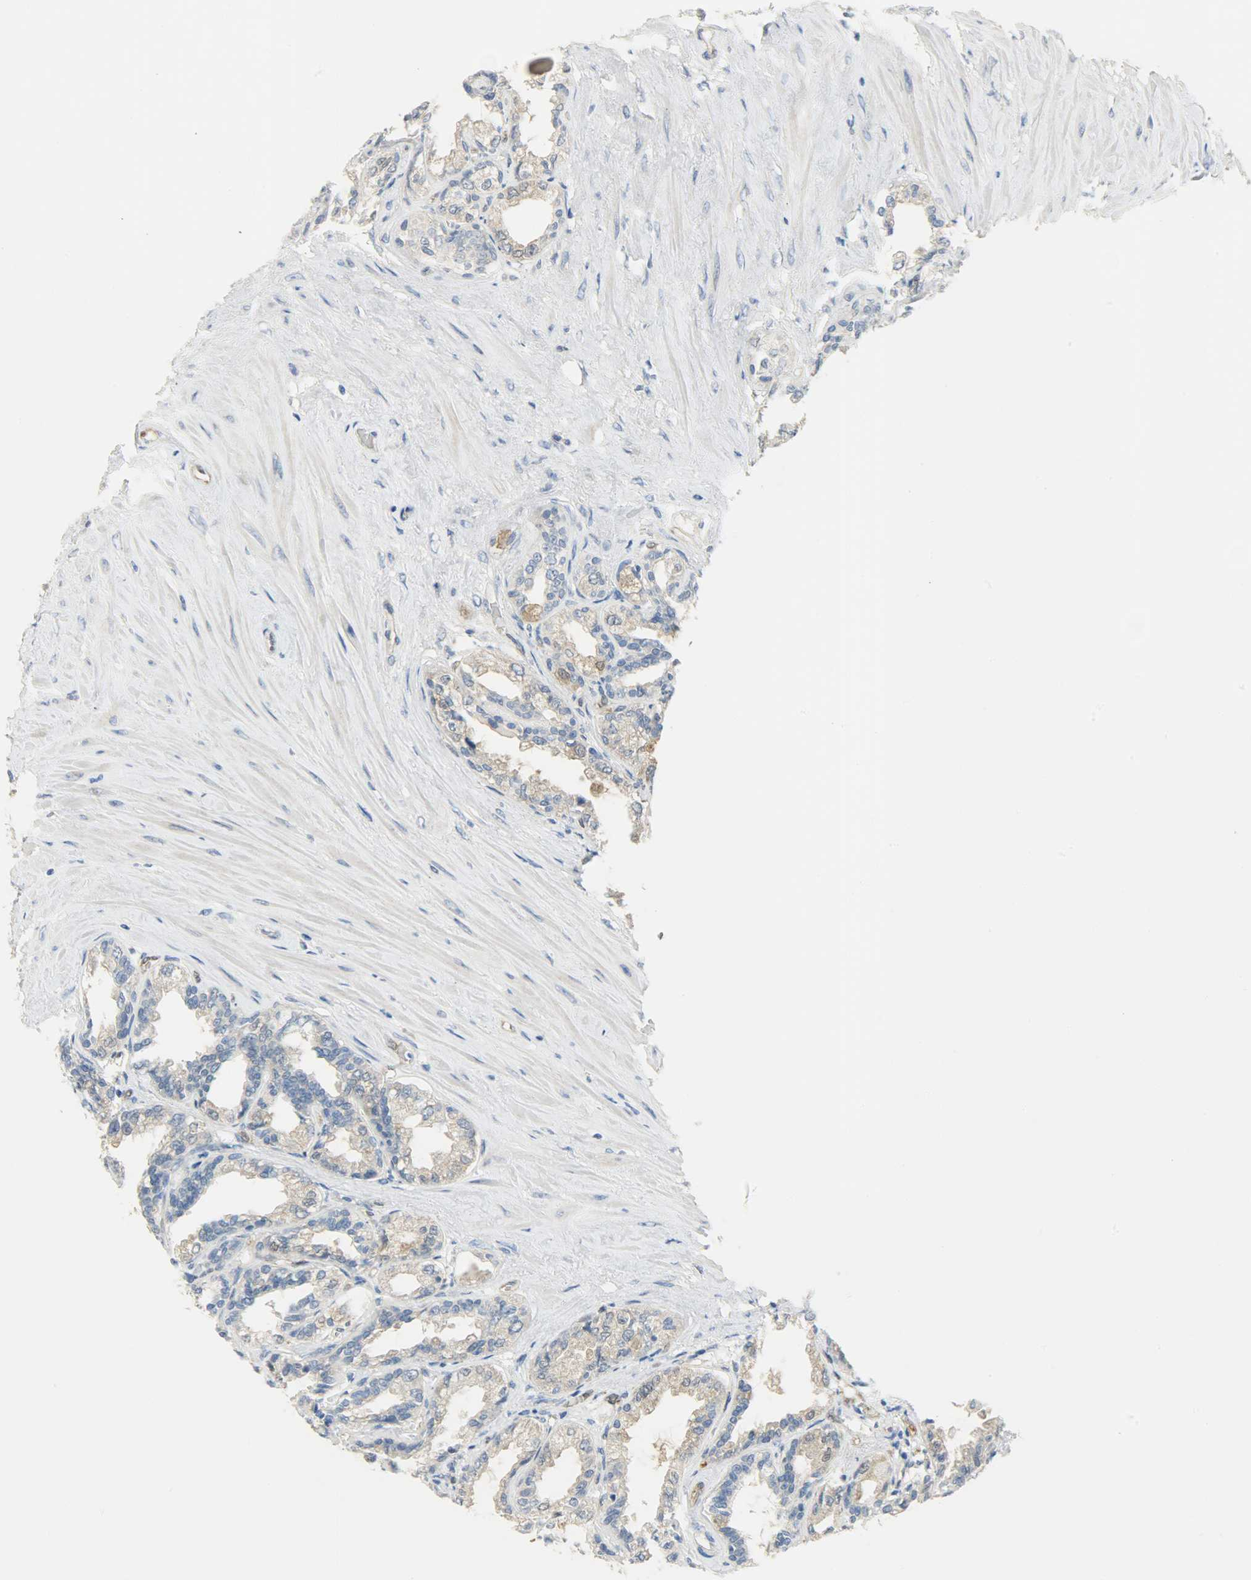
{"staining": {"intensity": "weak", "quantity": ">75%", "location": "cytoplasmic/membranous"}, "tissue": "seminal vesicle", "cell_type": "Glandular cells", "image_type": "normal", "snomed": [{"axis": "morphology", "description": "Normal tissue, NOS"}, {"axis": "morphology", "description": "Inflammation, NOS"}, {"axis": "topography", "description": "Urinary bladder"}, {"axis": "topography", "description": "Prostate"}, {"axis": "topography", "description": "Seminal veicle"}], "caption": "Immunohistochemistry (IHC) micrograph of benign human seminal vesicle stained for a protein (brown), which shows low levels of weak cytoplasmic/membranous positivity in about >75% of glandular cells.", "gene": "FKBP1A", "patient": {"sex": "male", "age": 82}}